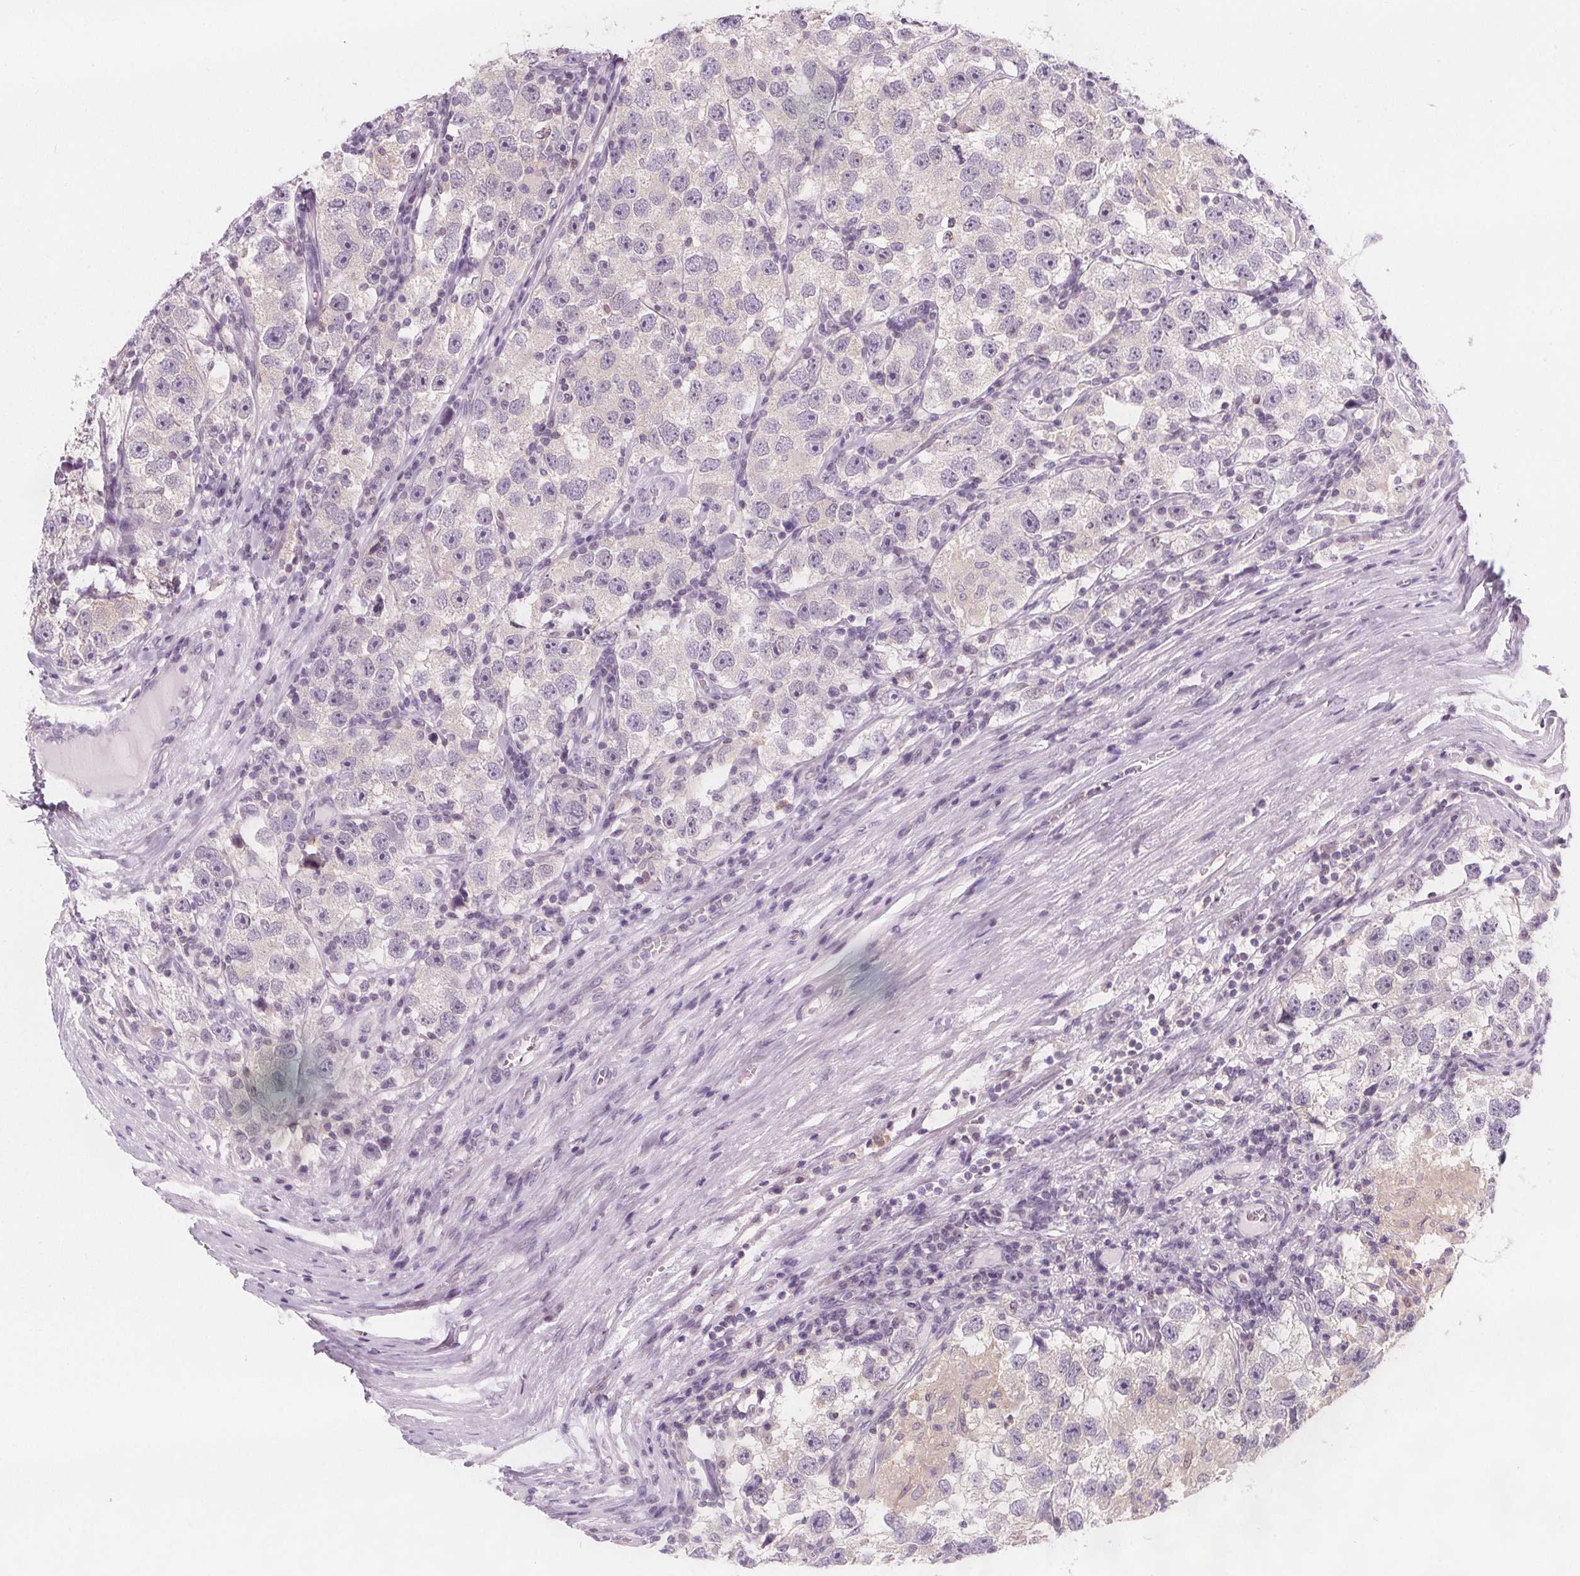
{"staining": {"intensity": "negative", "quantity": "none", "location": "none"}, "tissue": "testis cancer", "cell_type": "Tumor cells", "image_type": "cancer", "snomed": [{"axis": "morphology", "description": "Seminoma, NOS"}, {"axis": "topography", "description": "Testis"}], "caption": "Testis cancer (seminoma) stained for a protein using IHC reveals no staining tumor cells.", "gene": "UGP2", "patient": {"sex": "male", "age": 26}}